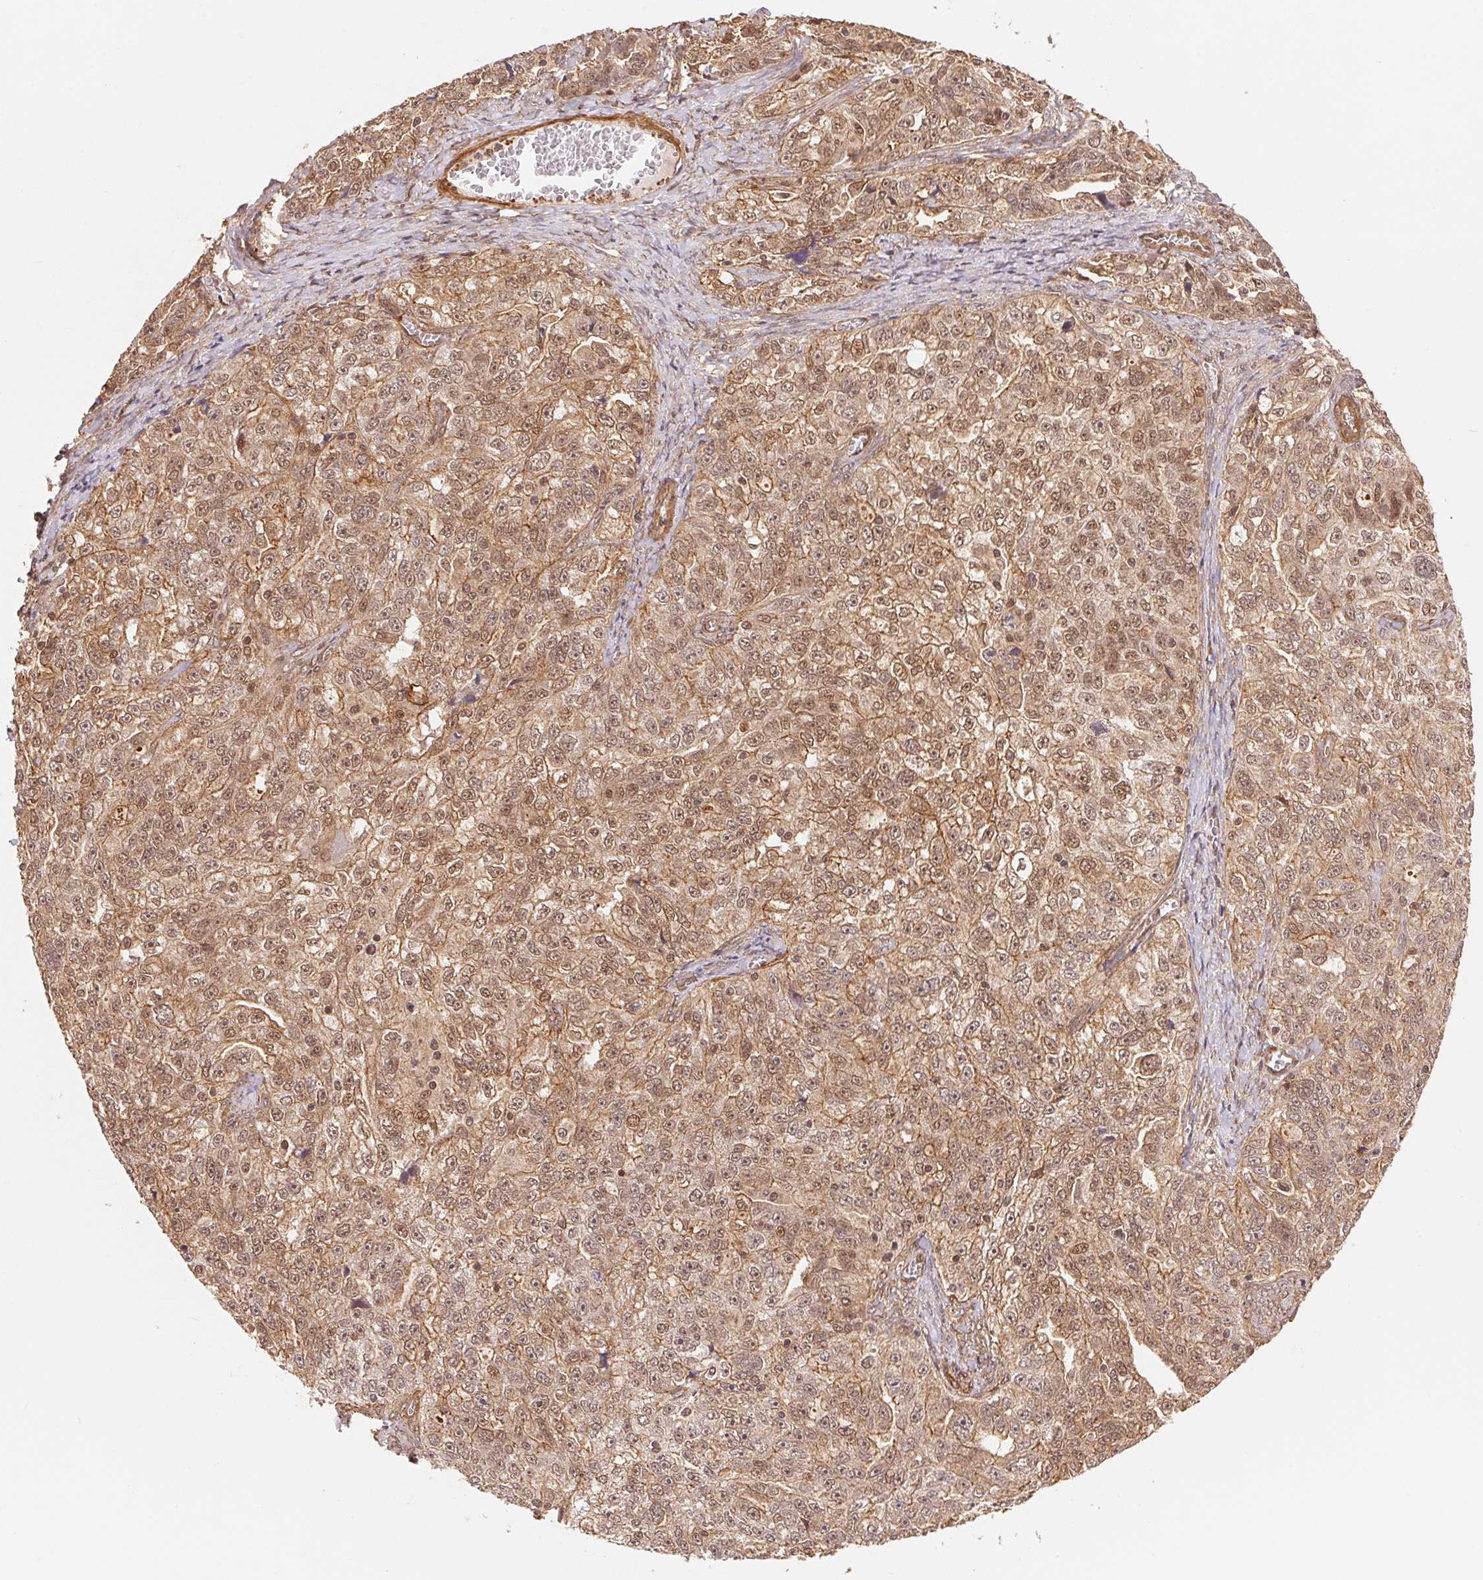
{"staining": {"intensity": "moderate", "quantity": ">75%", "location": "cytoplasmic/membranous,nuclear"}, "tissue": "ovarian cancer", "cell_type": "Tumor cells", "image_type": "cancer", "snomed": [{"axis": "morphology", "description": "Cystadenocarcinoma, serous, NOS"}, {"axis": "topography", "description": "Ovary"}], "caption": "Protein staining of ovarian serous cystadenocarcinoma tissue exhibits moderate cytoplasmic/membranous and nuclear expression in approximately >75% of tumor cells.", "gene": "TNIP2", "patient": {"sex": "female", "age": 51}}